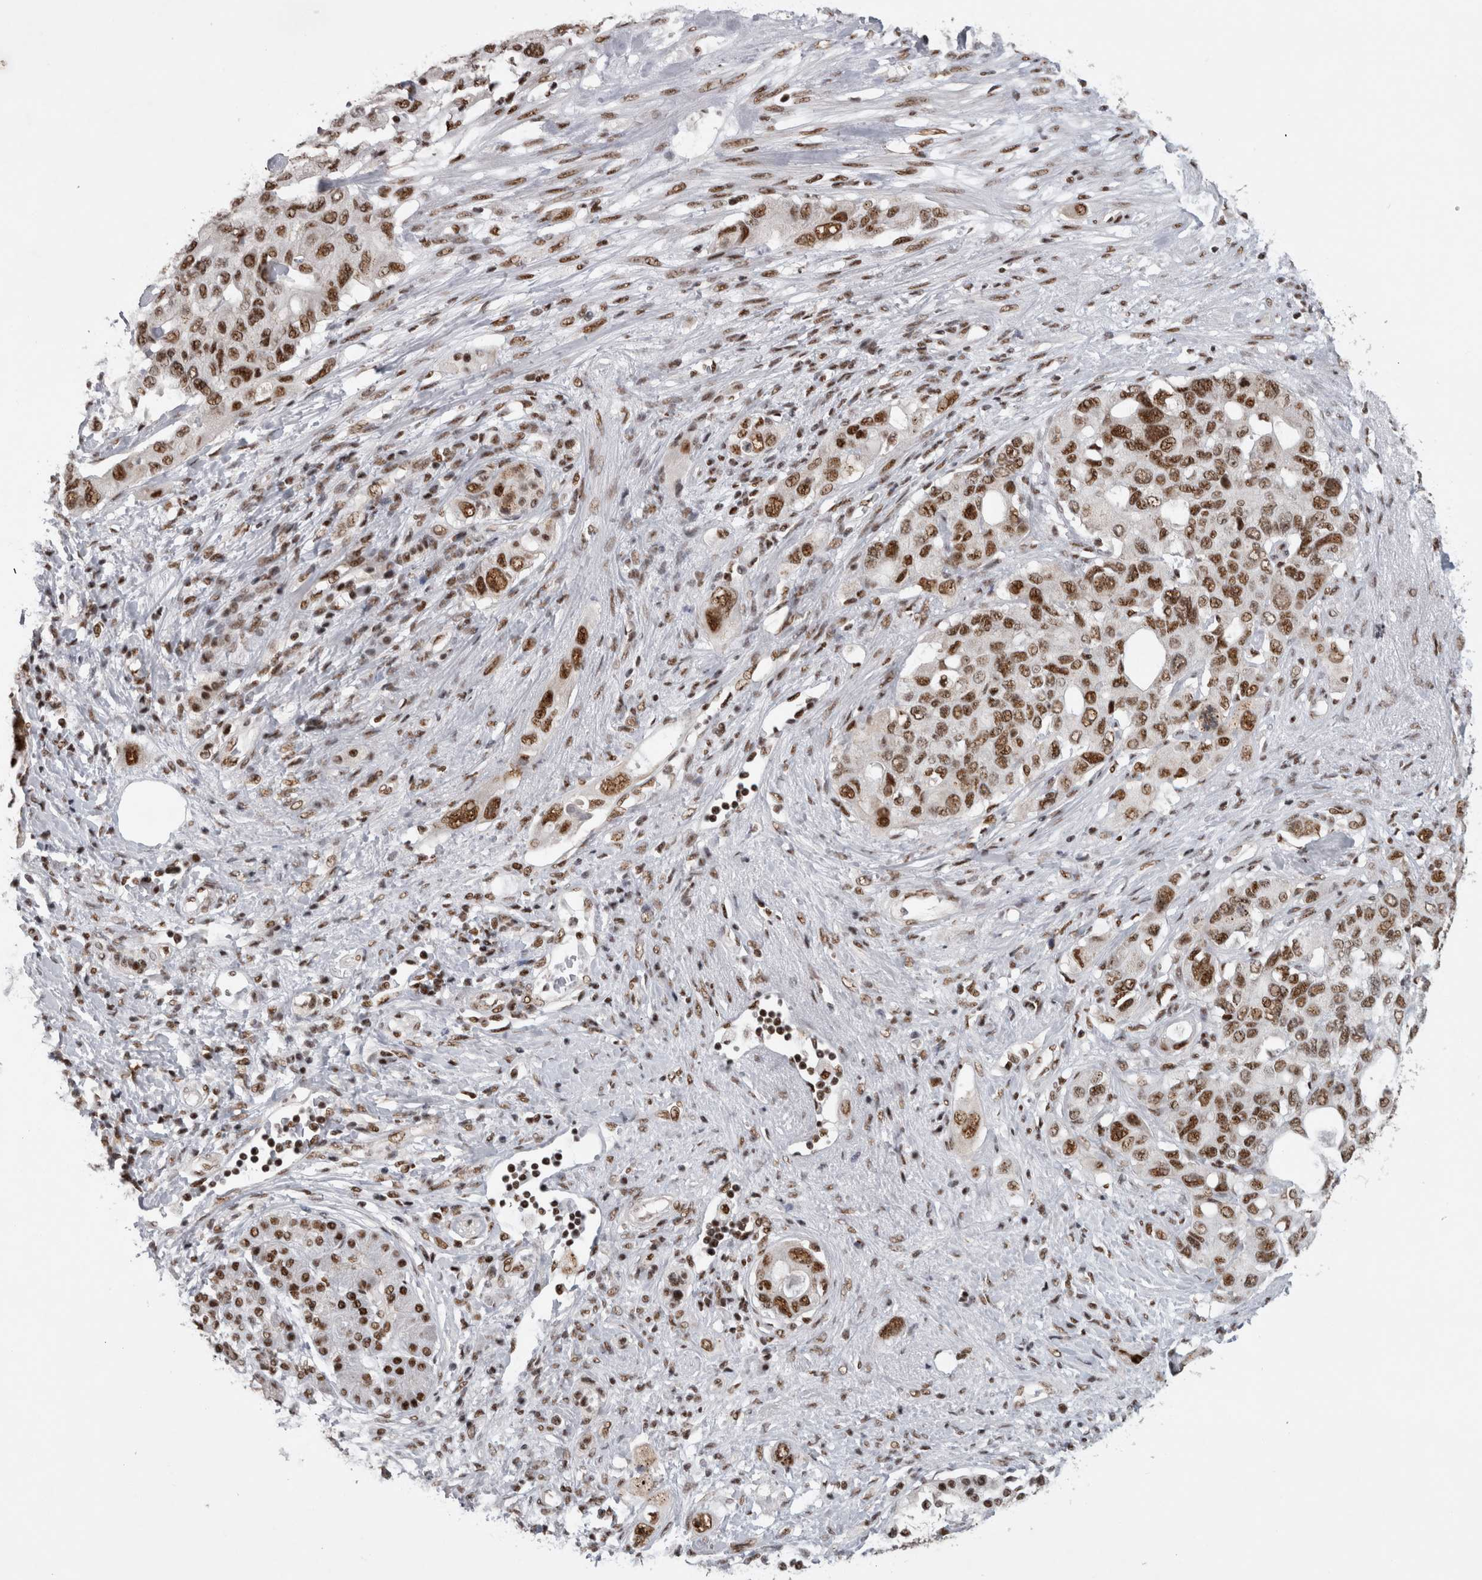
{"staining": {"intensity": "moderate", "quantity": ">75%", "location": "nuclear"}, "tissue": "pancreatic cancer", "cell_type": "Tumor cells", "image_type": "cancer", "snomed": [{"axis": "morphology", "description": "Adenocarcinoma, NOS"}, {"axis": "topography", "description": "Pancreas"}], "caption": "A photomicrograph of human adenocarcinoma (pancreatic) stained for a protein displays moderate nuclear brown staining in tumor cells. (DAB IHC with brightfield microscopy, high magnification).", "gene": "CDK11A", "patient": {"sex": "female", "age": 56}}